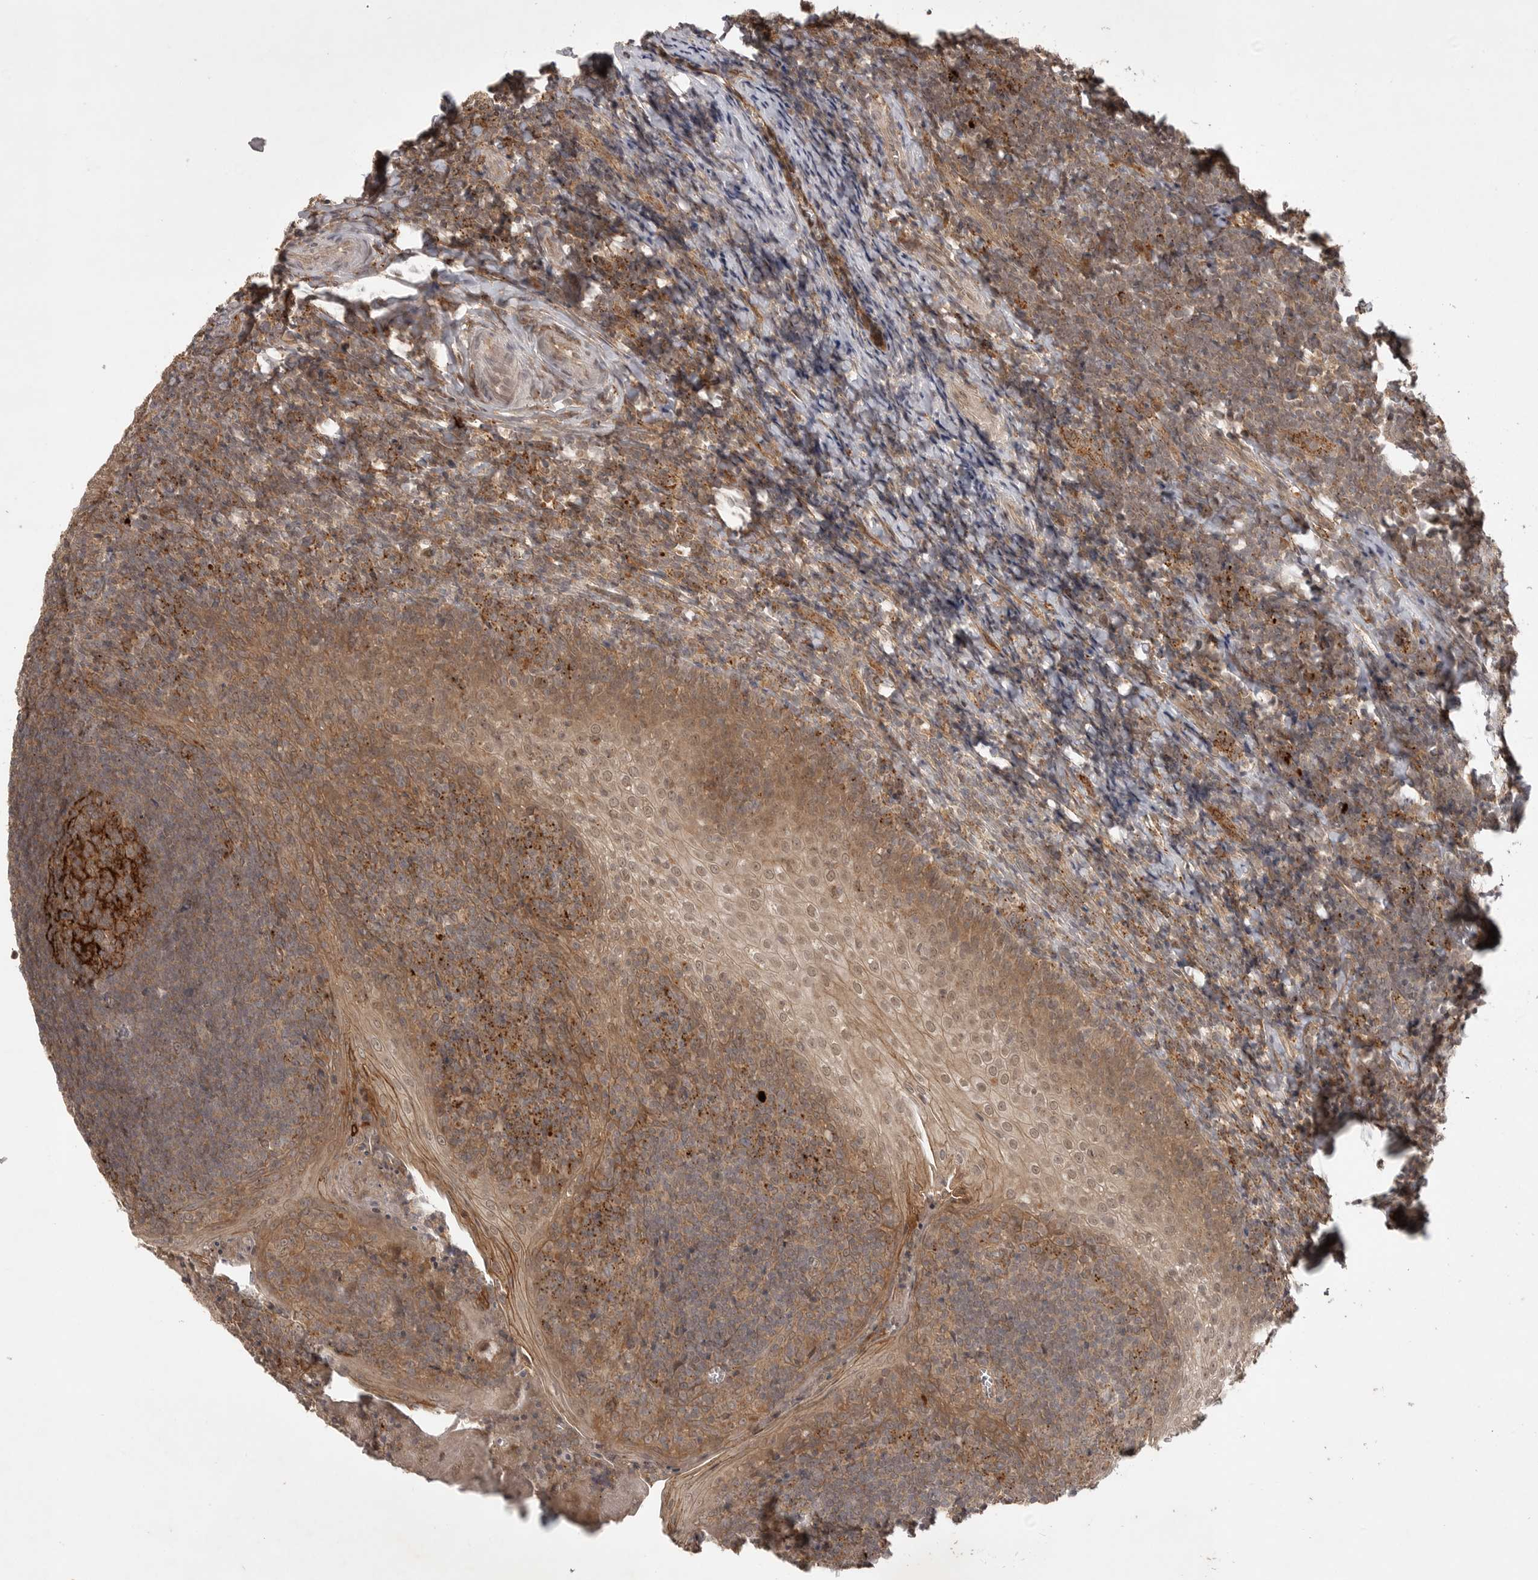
{"staining": {"intensity": "strong", "quantity": "<25%", "location": "cytoplasmic/membranous"}, "tissue": "tonsil", "cell_type": "Germinal center cells", "image_type": "normal", "snomed": [{"axis": "morphology", "description": "Normal tissue, NOS"}, {"axis": "topography", "description": "Tonsil"}], "caption": "High-power microscopy captured an immunohistochemistry (IHC) histopathology image of unremarkable tonsil, revealing strong cytoplasmic/membranous staining in approximately <25% of germinal center cells. (Brightfield microscopy of DAB IHC at high magnification).", "gene": "ZNF232", "patient": {"sex": "male", "age": 27}}